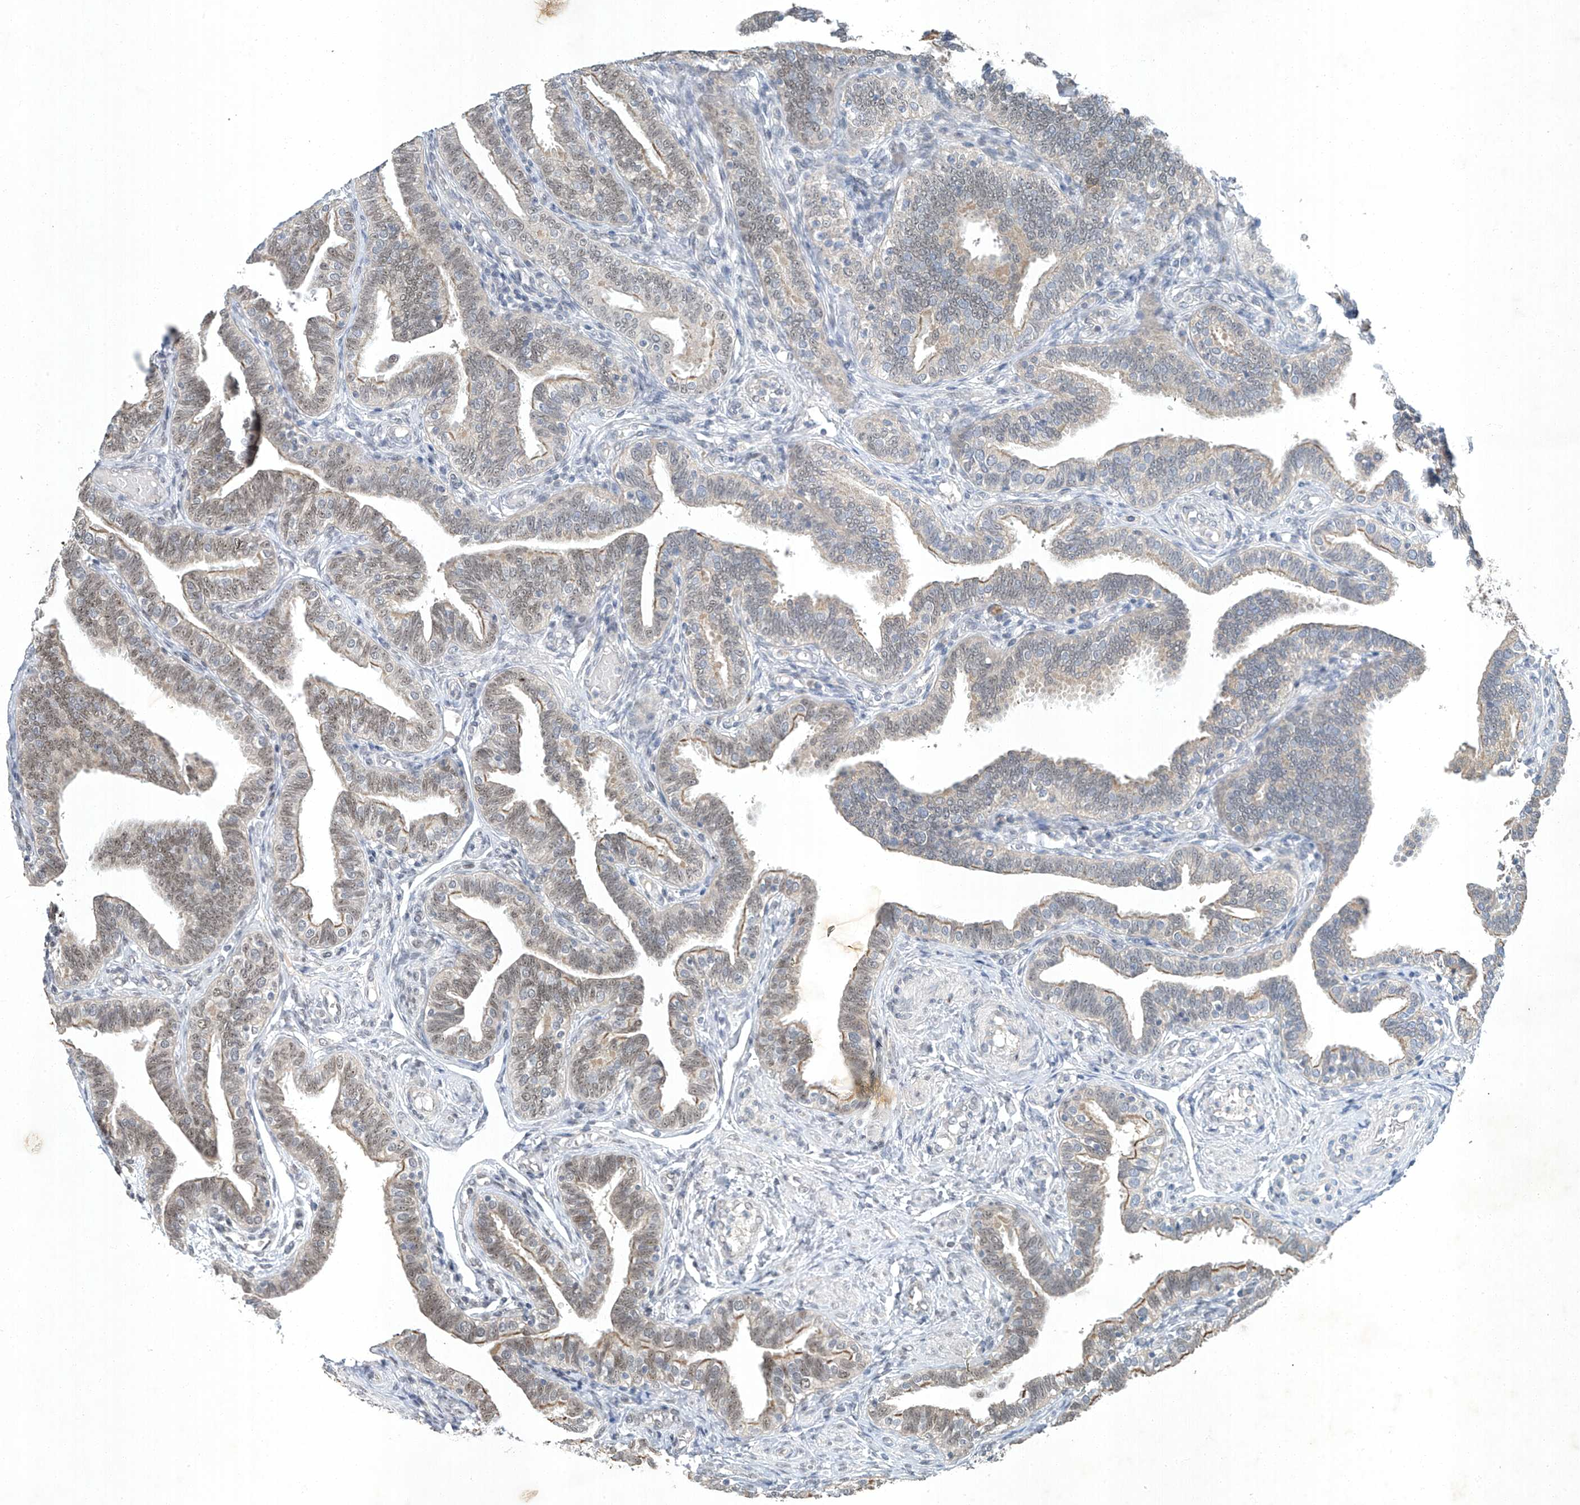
{"staining": {"intensity": "moderate", "quantity": "25%-75%", "location": "cytoplasmic/membranous,nuclear"}, "tissue": "fallopian tube", "cell_type": "Glandular cells", "image_type": "normal", "snomed": [{"axis": "morphology", "description": "Normal tissue, NOS"}, {"axis": "topography", "description": "Fallopian tube"}], "caption": "IHC (DAB (3,3'-diaminobenzidine)) staining of normal fallopian tube shows moderate cytoplasmic/membranous,nuclear protein positivity in approximately 25%-75% of glandular cells.", "gene": "TAF8", "patient": {"sex": "female", "age": 39}}